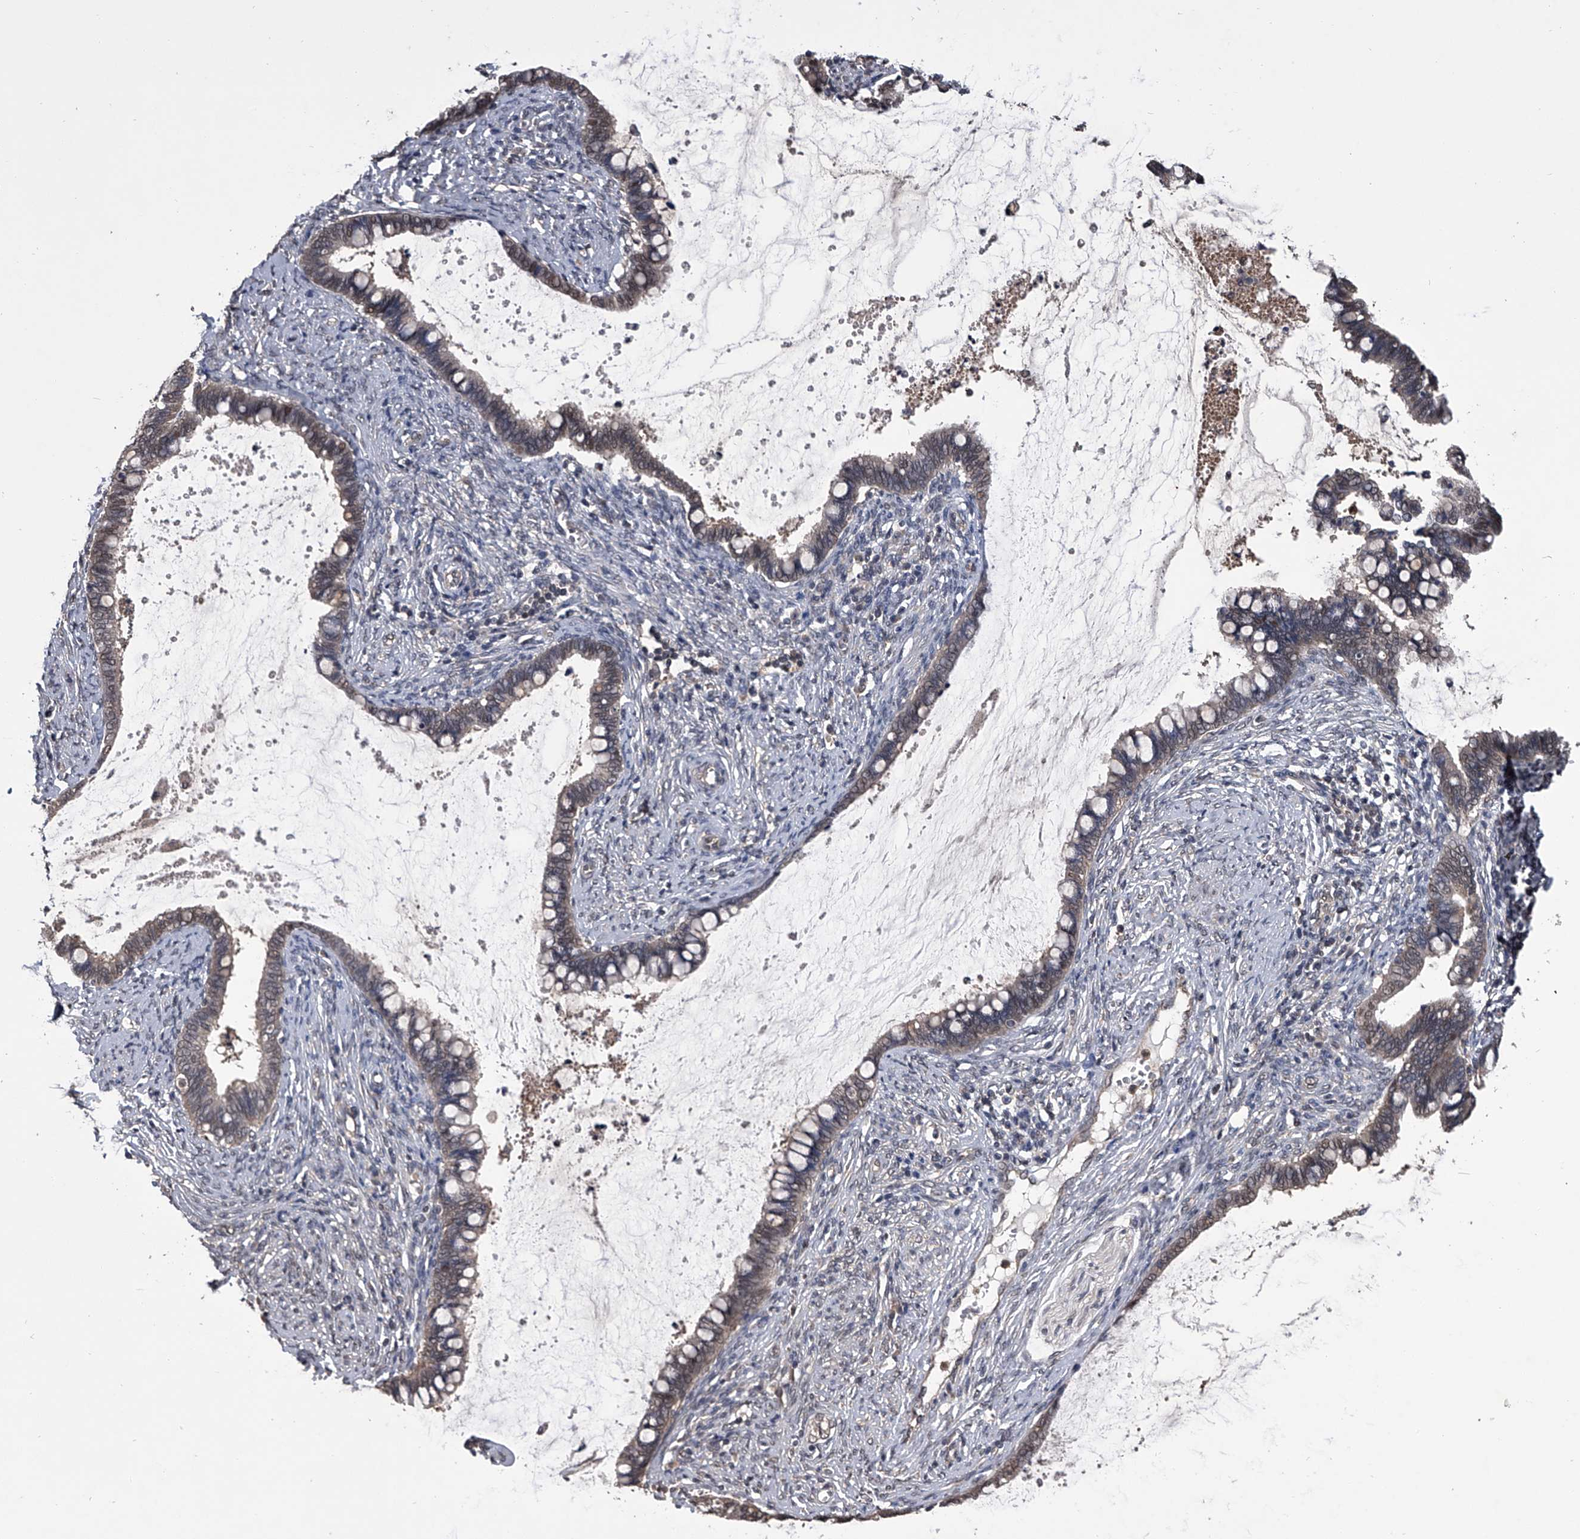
{"staining": {"intensity": "moderate", "quantity": ">75%", "location": "cytoplasmic/membranous,nuclear"}, "tissue": "cervical cancer", "cell_type": "Tumor cells", "image_type": "cancer", "snomed": [{"axis": "morphology", "description": "Adenocarcinoma, NOS"}, {"axis": "topography", "description": "Cervix"}], "caption": "Human cervical adenocarcinoma stained for a protein (brown) shows moderate cytoplasmic/membranous and nuclear positive staining in approximately >75% of tumor cells.", "gene": "TSNAX", "patient": {"sex": "female", "age": 44}}